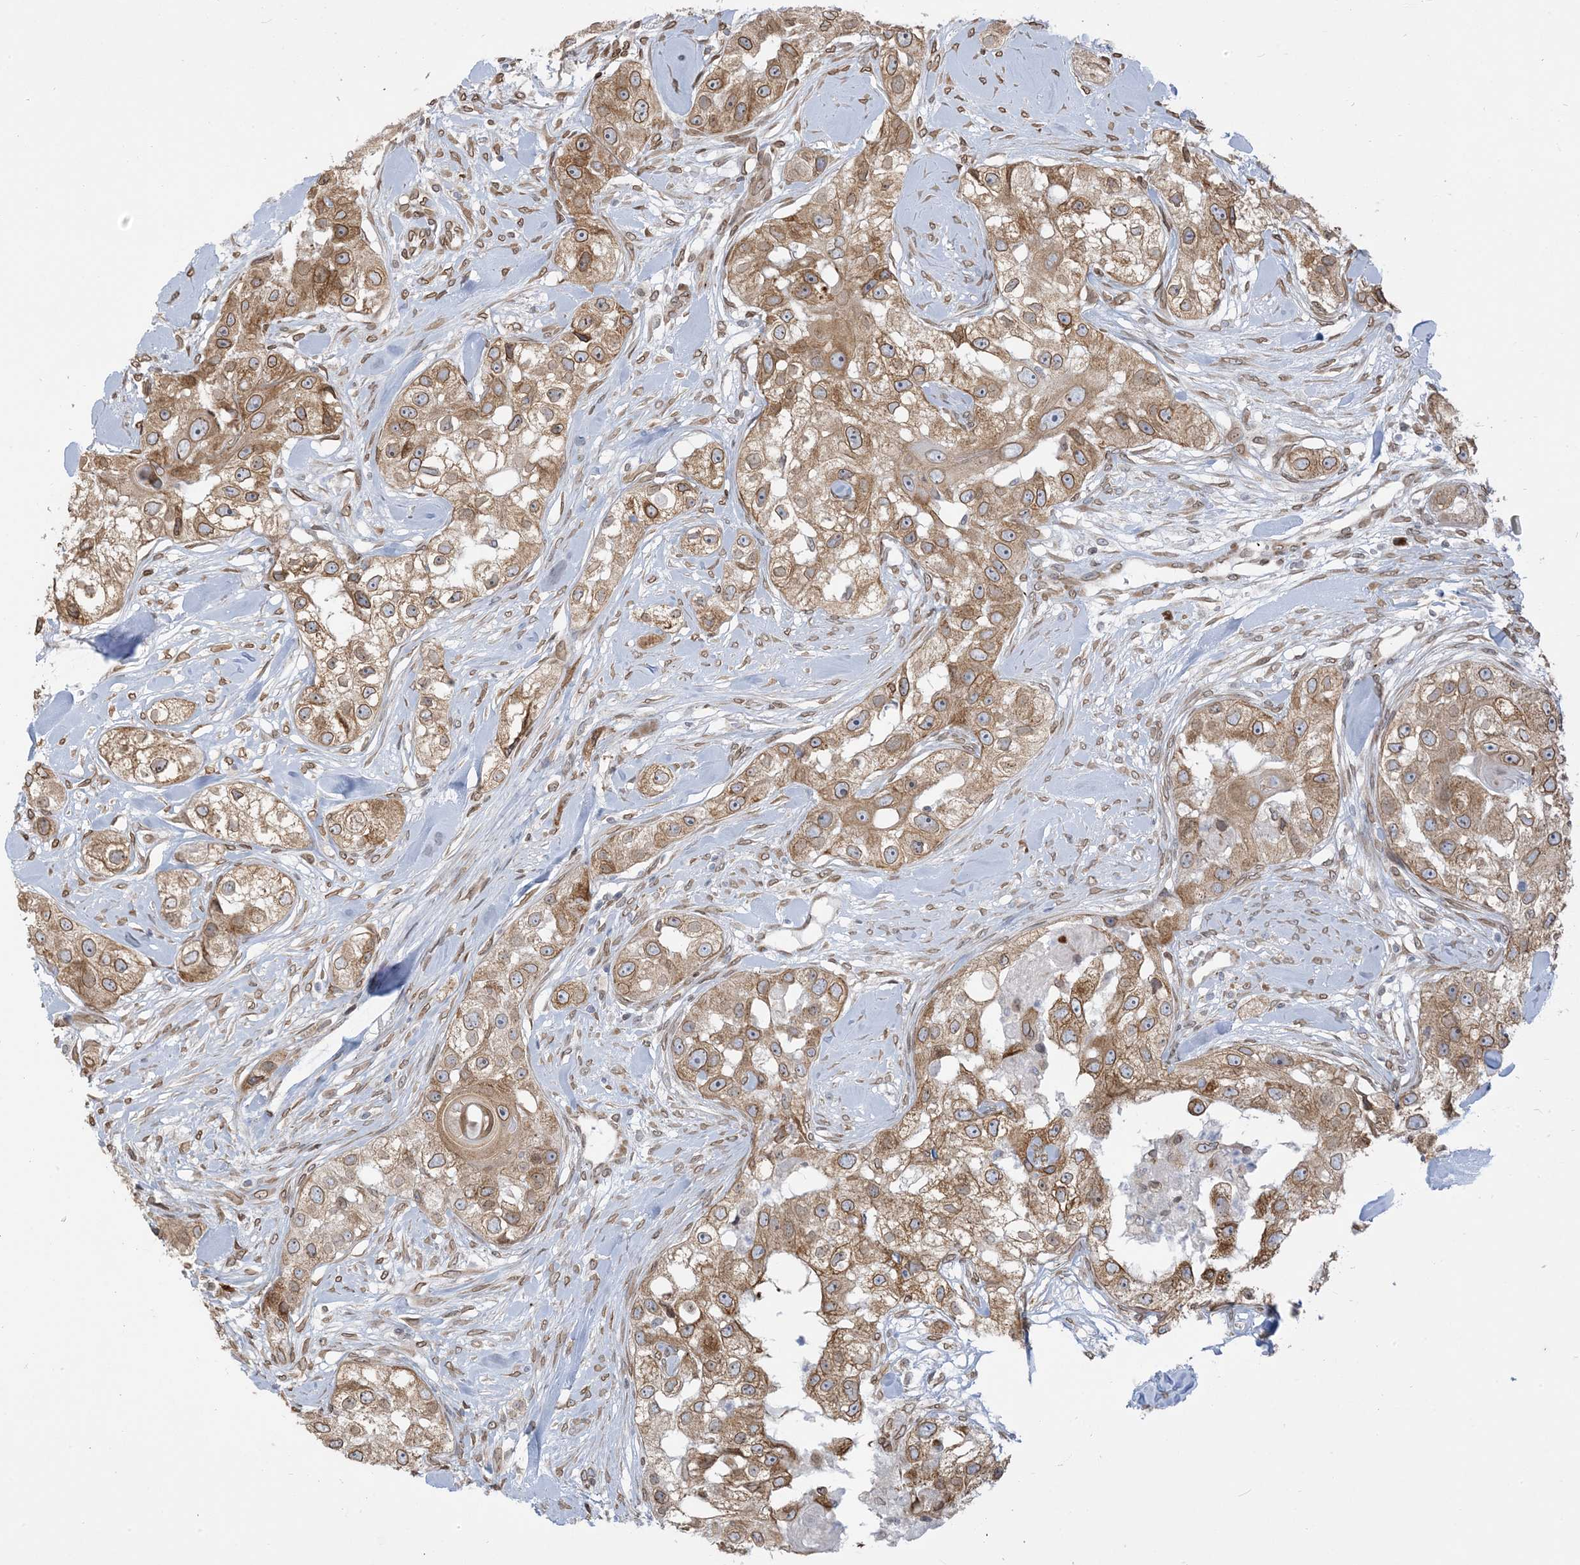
{"staining": {"intensity": "moderate", "quantity": ">75%", "location": "cytoplasmic/membranous,nuclear"}, "tissue": "head and neck cancer", "cell_type": "Tumor cells", "image_type": "cancer", "snomed": [{"axis": "morphology", "description": "Normal tissue, NOS"}, {"axis": "morphology", "description": "Squamous cell carcinoma, NOS"}, {"axis": "topography", "description": "Skeletal muscle"}, {"axis": "topography", "description": "Head-Neck"}], "caption": "Immunohistochemical staining of head and neck cancer (squamous cell carcinoma) shows moderate cytoplasmic/membranous and nuclear protein staining in about >75% of tumor cells. (IHC, brightfield microscopy, high magnification).", "gene": "WWP1", "patient": {"sex": "male", "age": 51}}